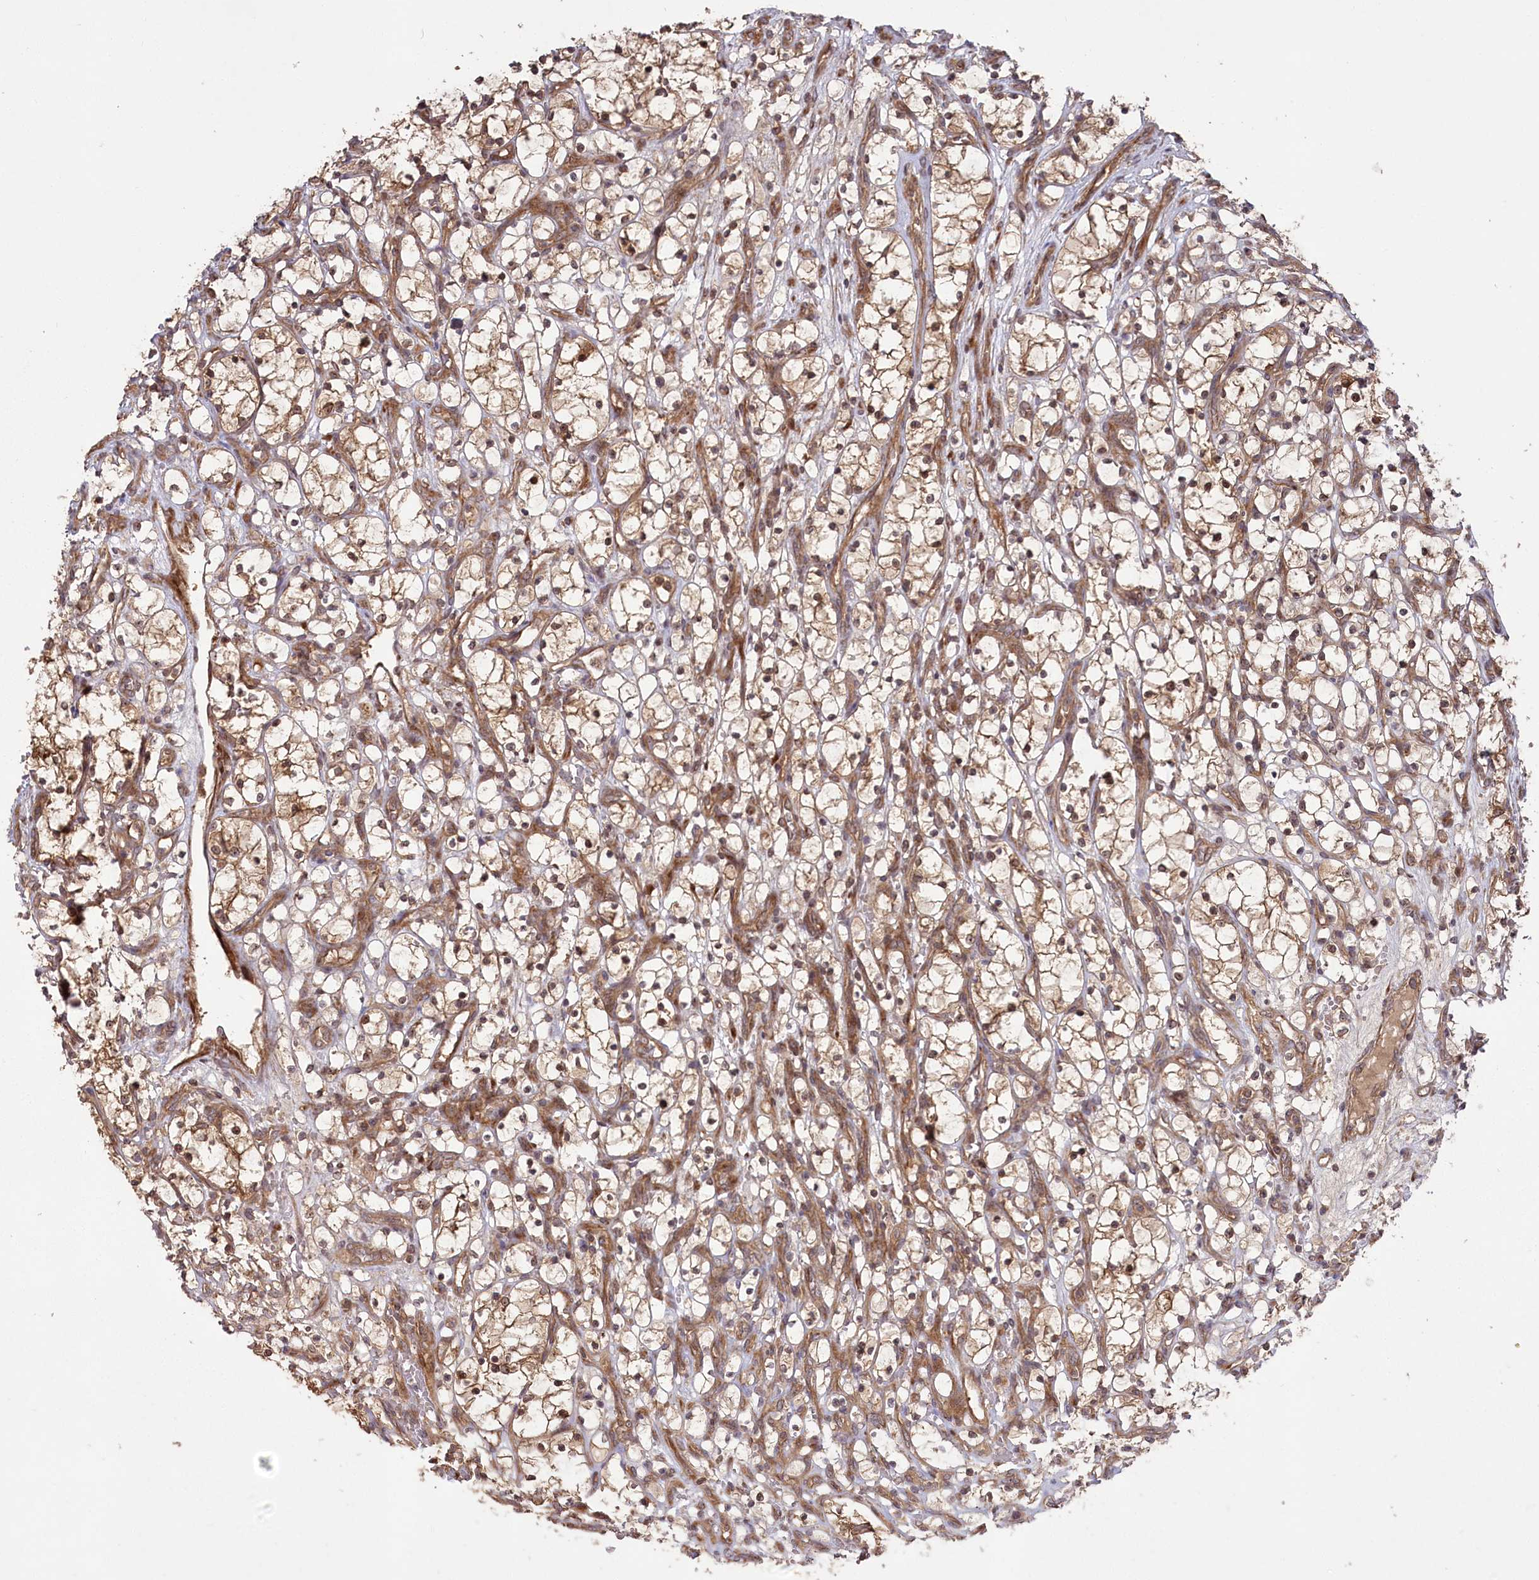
{"staining": {"intensity": "weak", "quantity": "25%-75%", "location": "cytoplasmic/membranous,nuclear"}, "tissue": "renal cancer", "cell_type": "Tumor cells", "image_type": "cancer", "snomed": [{"axis": "morphology", "description": "Adenocarcinoma, NOS"}, {"axis": "topography", "description": "Kidney"}], "caption": "The image reveals staining of renal cancer (adenocarcinoma), revealing weak cytoplasmic/membranous and nuclear protein expression (brown color) within tumor cells.", "gene": "TBCA", "patient": {"sex": "female", "age": 69}}